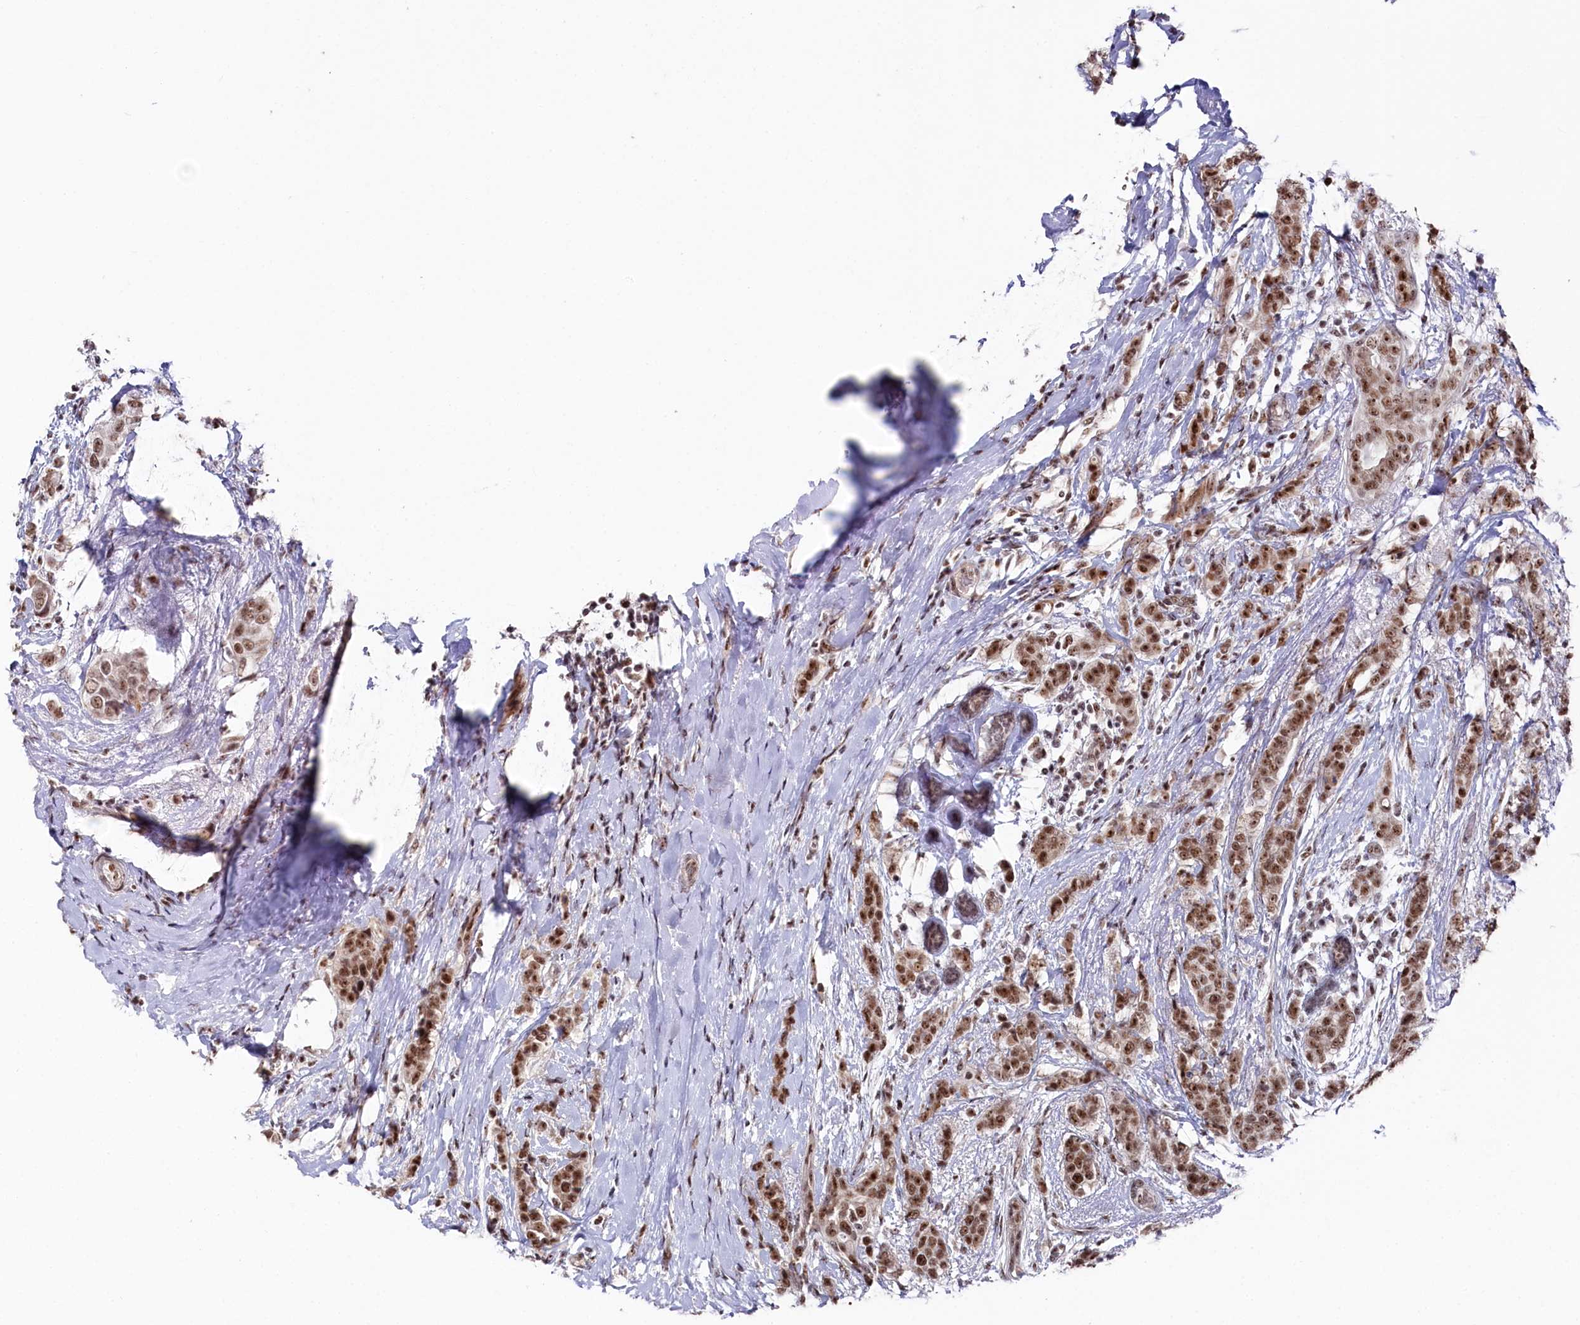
{"staining": {"intensity": "moderate", "quantity": ">75%", "location": "nuclear"}, "tissue": "breast cancer", "cell_type": "Tumor cells", "image_type": "cancer", "snomed": [{"axis": "morphology", "description": "Lobular carcinoma"}, {"axis": "topography", "description": "Breast"}], "caption": "An immunohistochemistry (IHC) photomicrograph of neoplastic tissue is shown. Protein staining in brown labels moderate nuclear positivity in breast lobular carcinoma within tumor cells.", "gene": "POLR2H", "patient": {"sex": "female", "age": 51}}